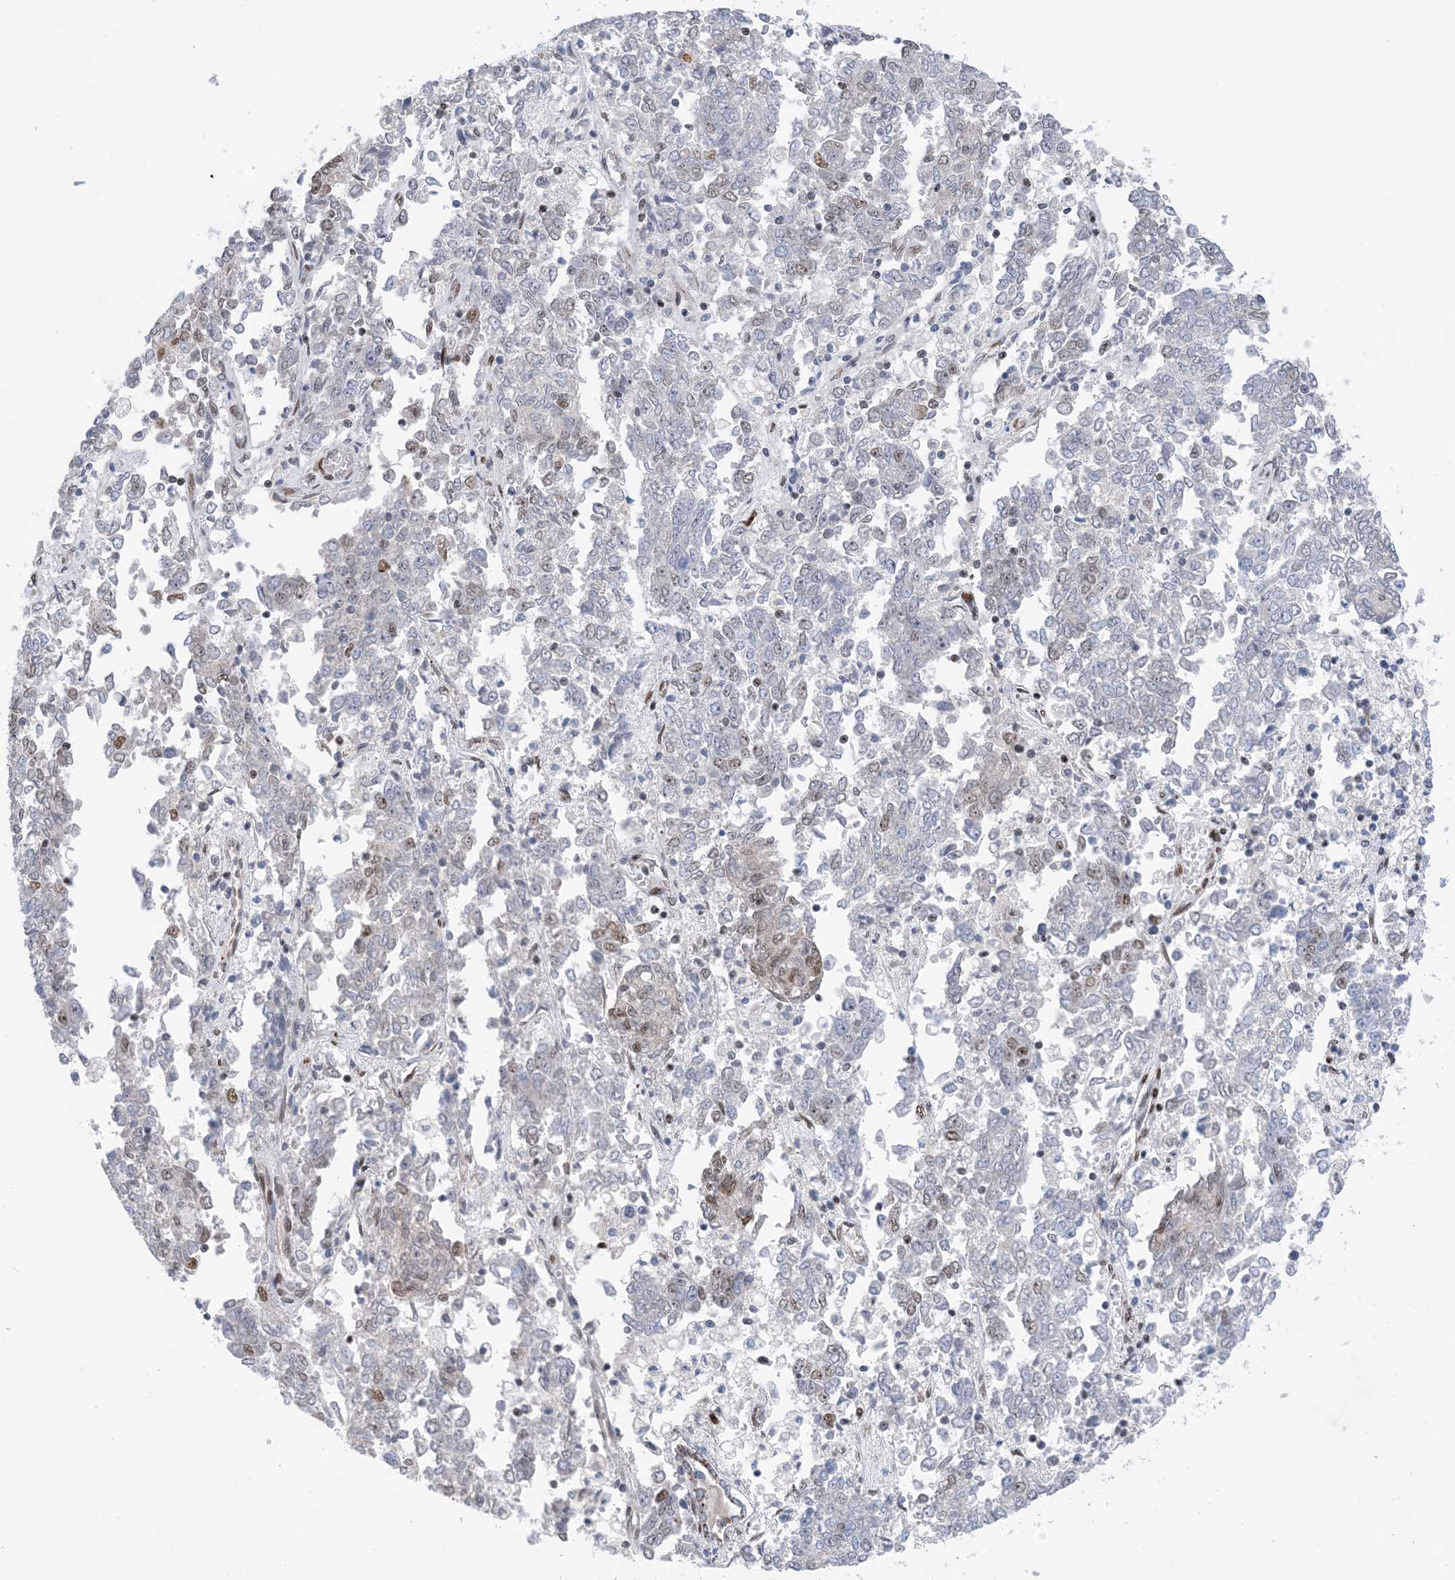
{"staining": {"intensity": "moderate", "quantity": "<25%", "location": "nuclear"}, "tissue": "endometrial cancer", "cell_type": "Tumor cells", "image_type": "cancer", "snomed": [{"axis": "morphology", "description": "Adenocarcinoma, NOS"}, {"axis": "topography", "description": "Endometrium"}], "caption": "Tumor cells reveal low levels of moderate nuclear staining in approximately <25% of cells in endometrial cancer (adenocarcinoma). The protein of interest is shown in brown color, while the nuclei are stained blue.", "gene": "TSPYL1", "patient": {"sex": "female", "age": 80}}